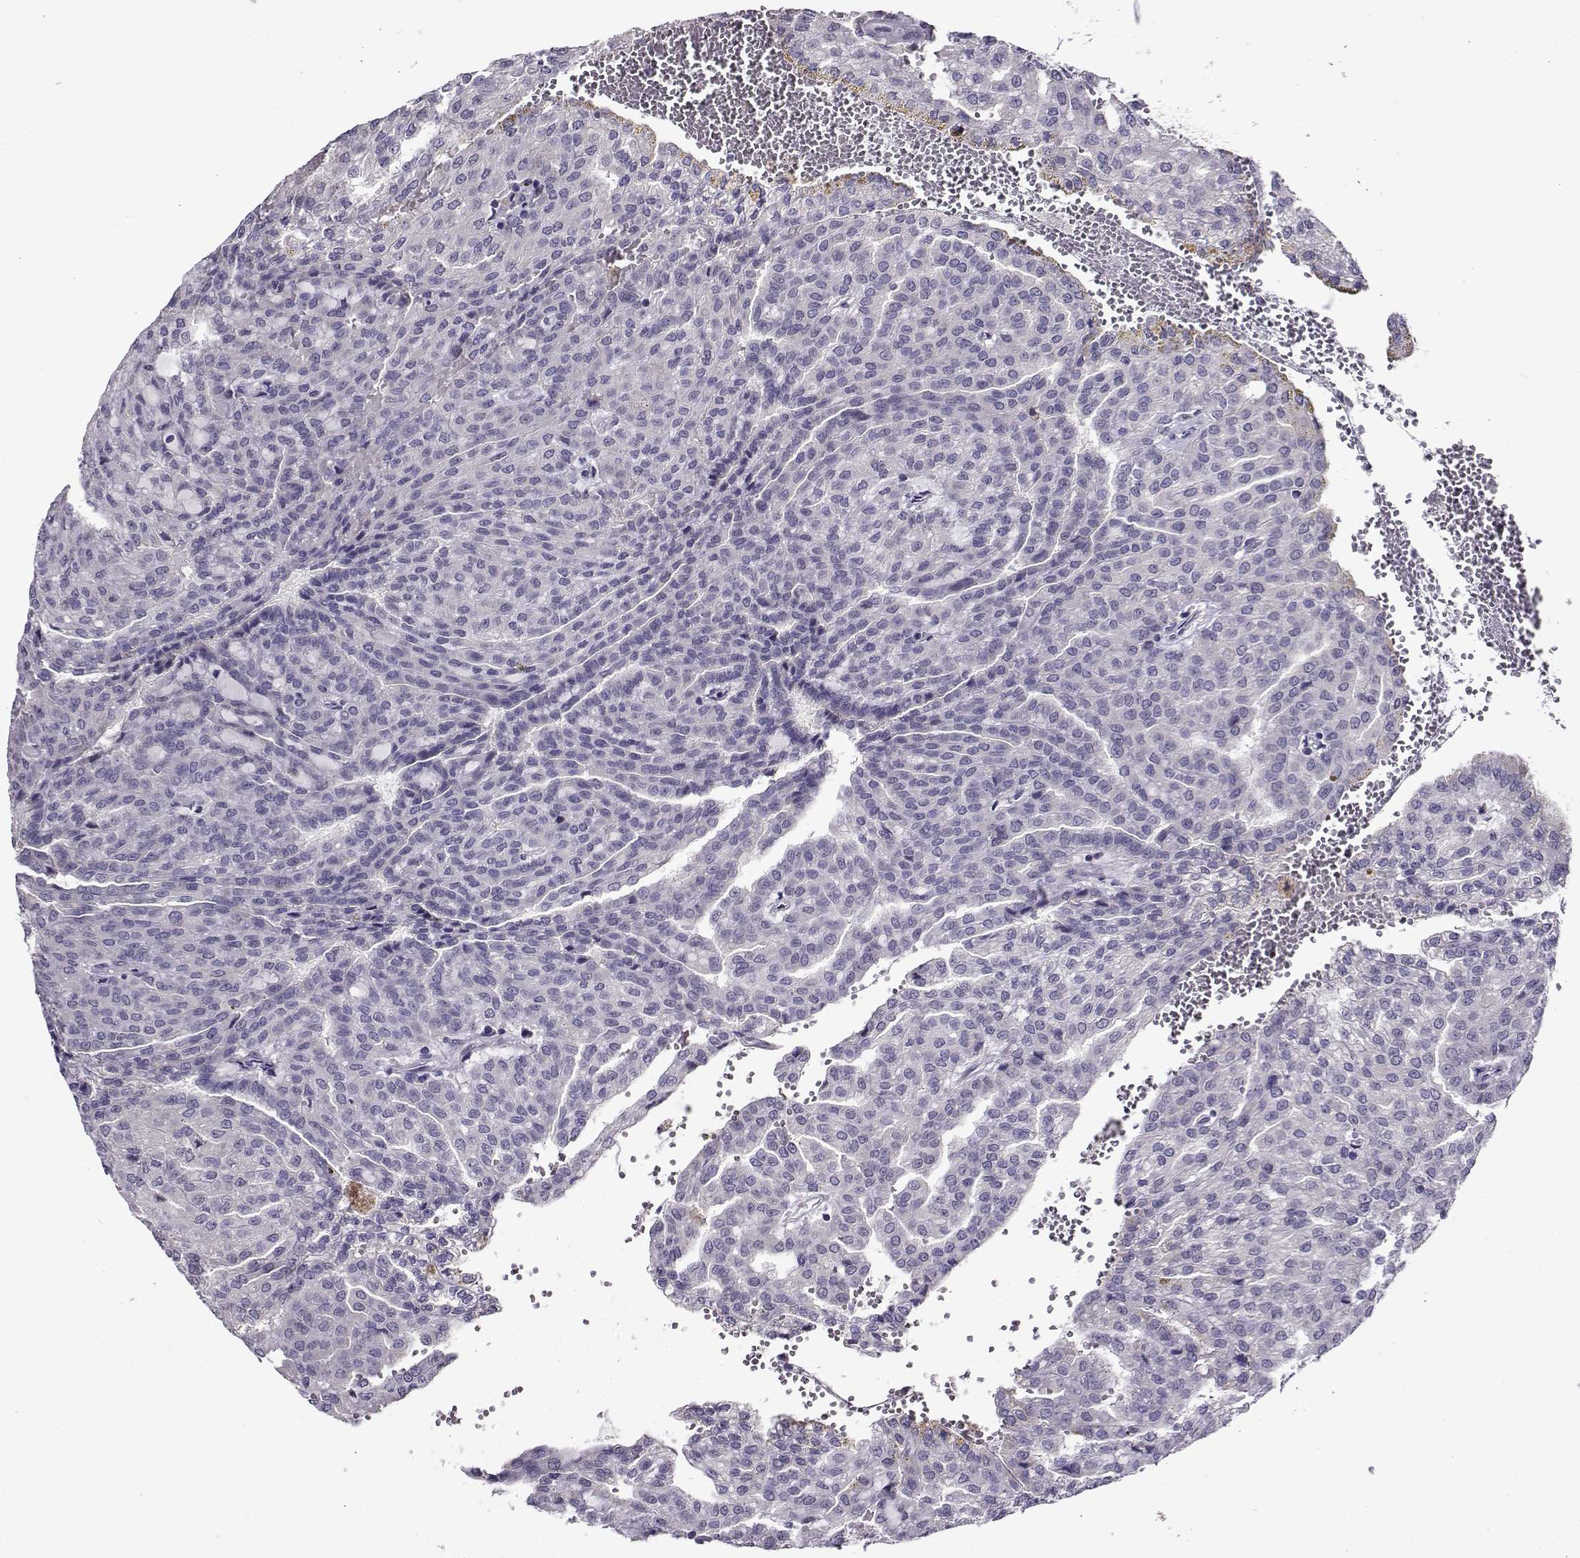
{"staining": {"intensity": "negative", "quantity": "none", "location": "none"}, "tissue": "renal cancer", "cell_type": "Tumor cells", "image_type": "cancer", "snomed": [{"axis": "morphology", "description": "Adenocarcinoma, NOS"}, {"axis": "topography", "description": "Kidney"}], "caption": "DAB (3,3'-diaminobenzidine) immunohistochemical staining of human renal cancer (adenocarcinoma) displays no significant staining in tumor cells. (Brightfield microscopy of DAB immunohistochemistry at high magnification).", "gene": "DDX20", "patient": {"sex": "male", "age": 63}}